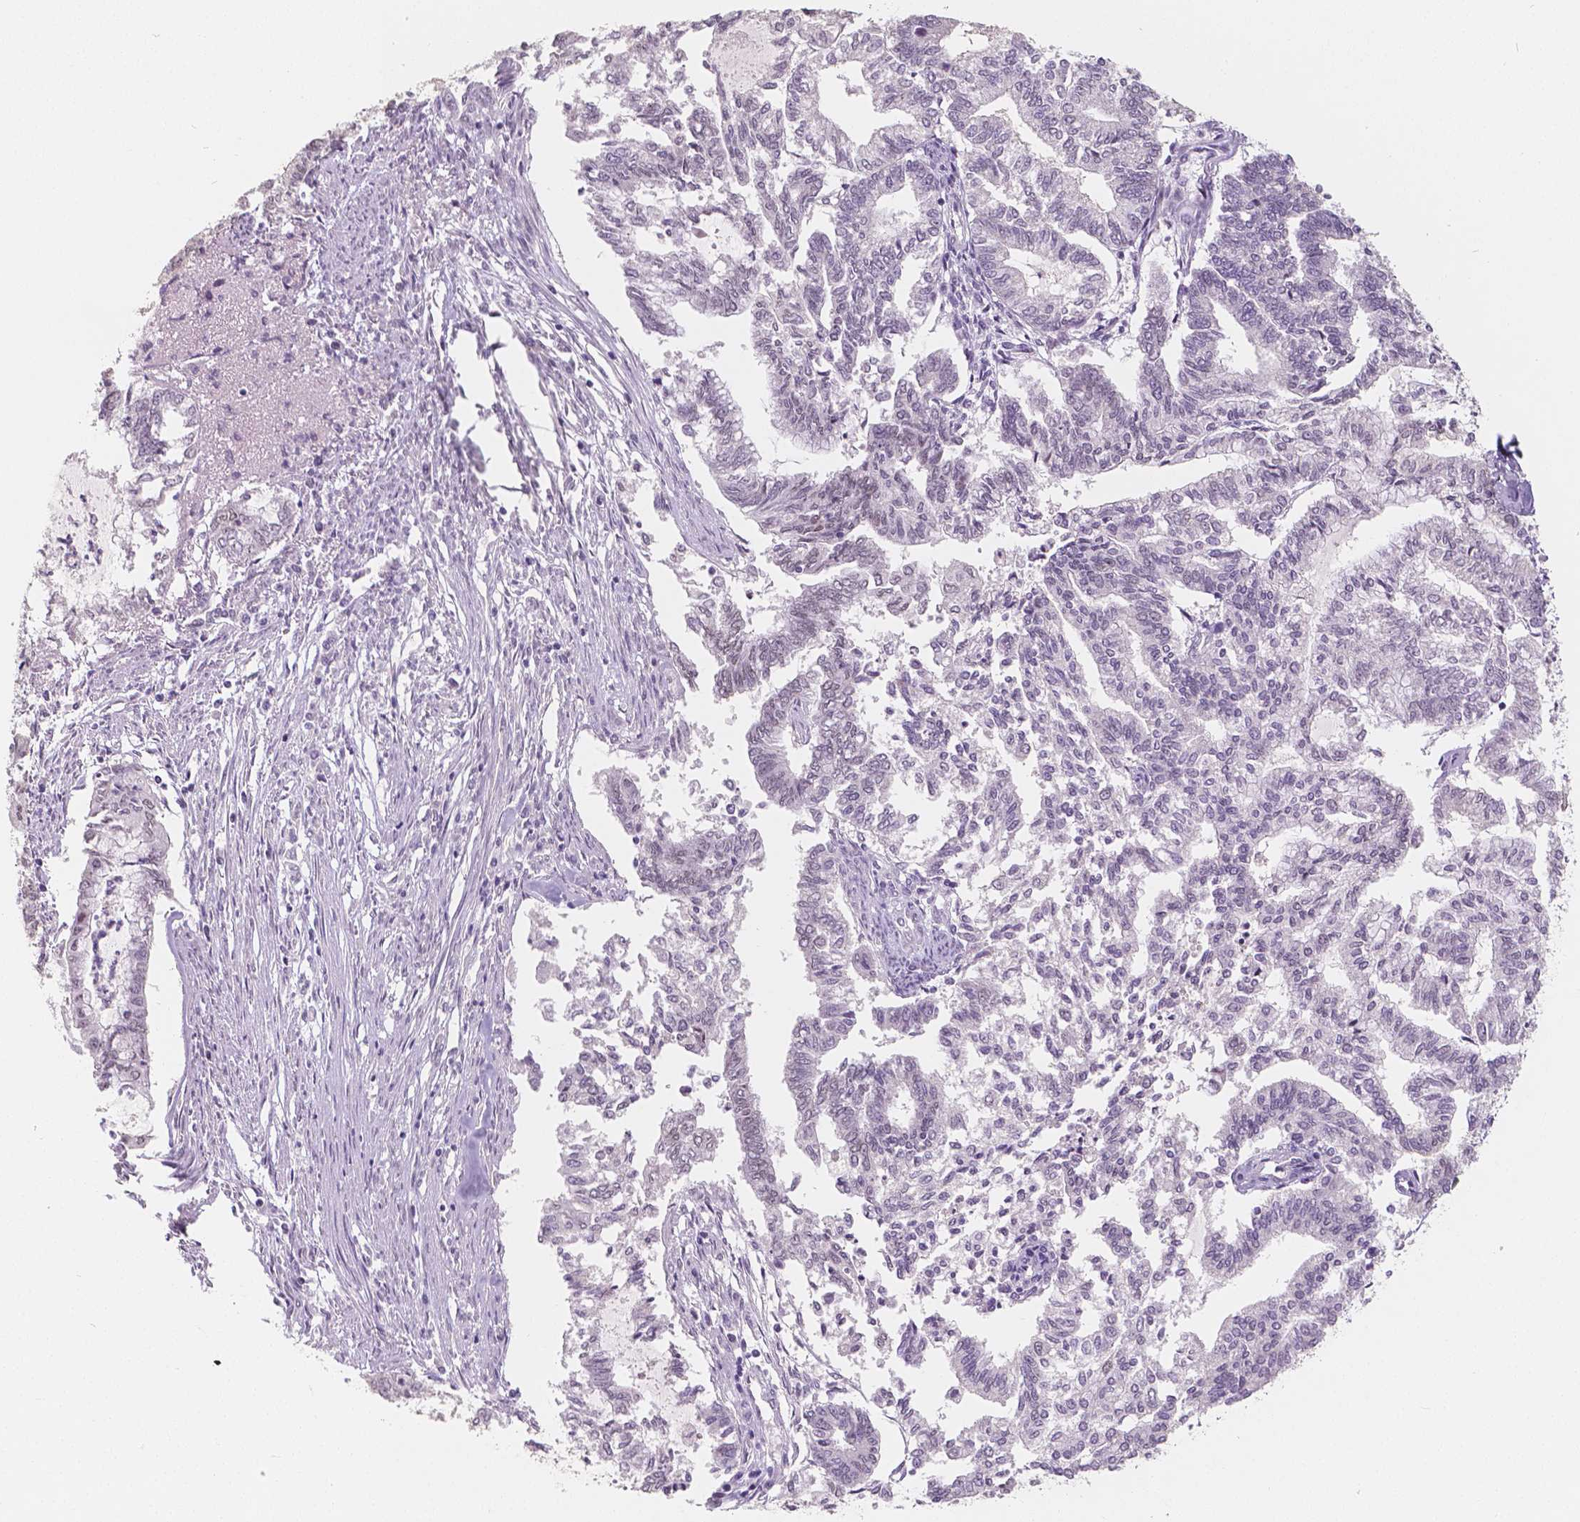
{"staining": {"intensity": "negative", "quantity": "none", "location": "none"}, "tissue": "endometrial cancer", "cell_type": "Tumor cells", "image_type": "cancer", "snomed": [{"axis": "morphology", "description": "Adenocarcinoma, NOS"}, {"axis": "topography", "description": "Endometrium"}], "caption": "The histopathology image exhibits no significant staining in tumor cells of endometrial adenocarcinoma.", "gene": "KDM5B", "patient": {"sex": "female", "age": 79}}